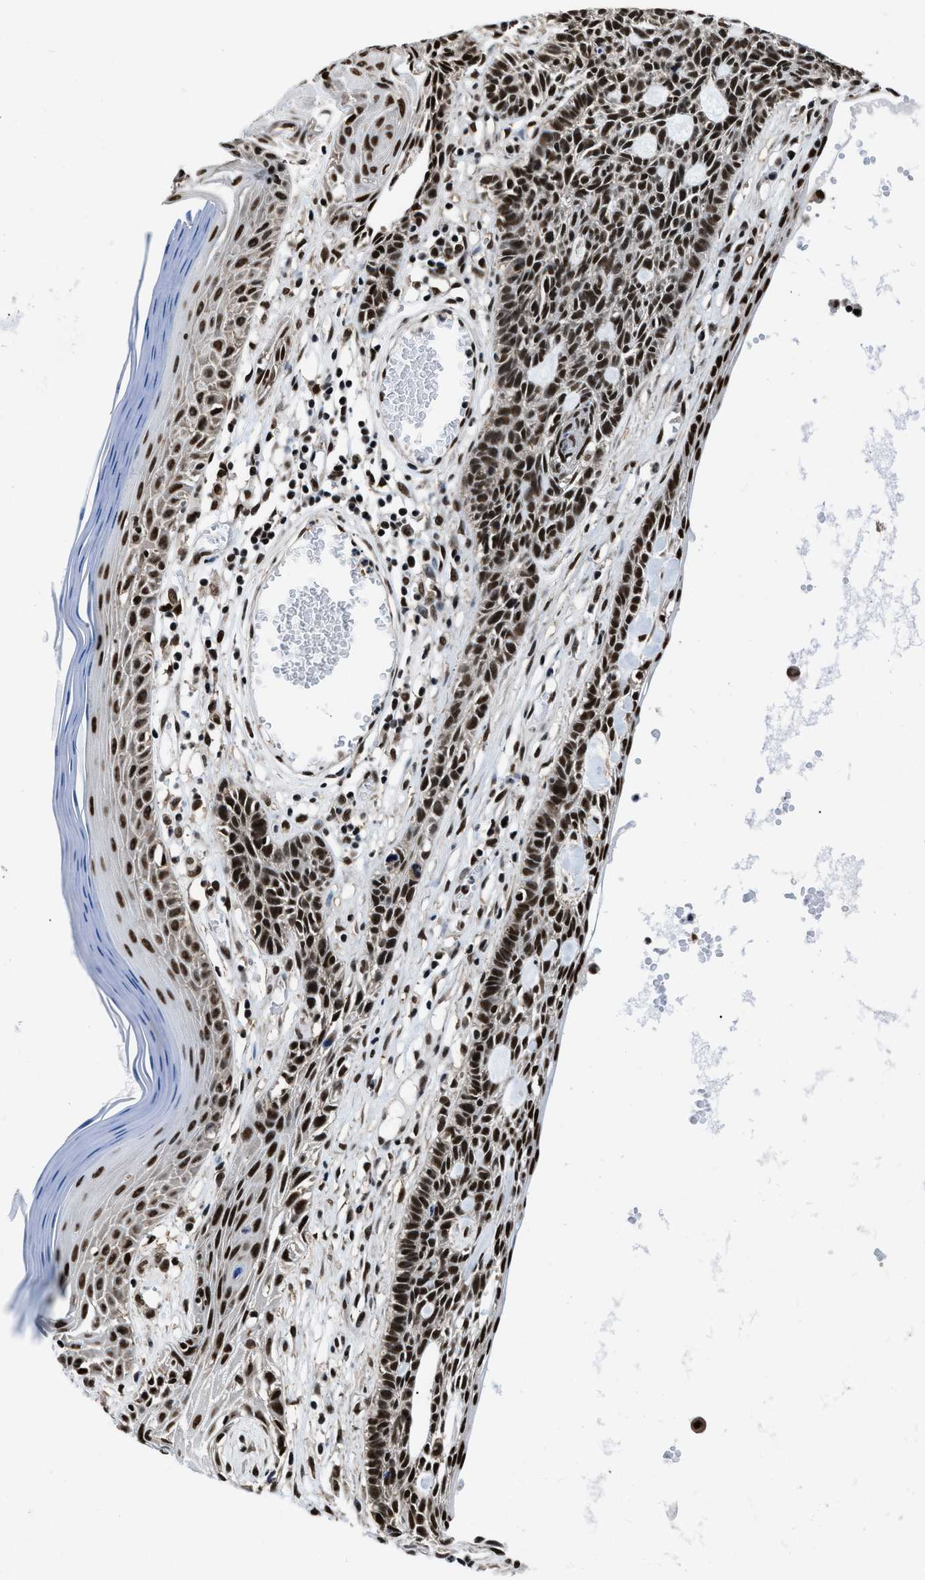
{"staining": {"intensity": "strong", "quantity": ">75%", "location": "nuclear"}, "tissue": "skin cancer", "cell_type": "Tumor cells", "image_type": "cancer", "snomed": [{"axis": "morphology", "description": "Basal cell carcinoma"}, {"axis": "topography", "description": "Skin"}], "caption": "Immunohistochemistry staining of basal cell carcinoma (skin), which exhibits high levels of strong nuclear expression in approximately >75% of tumor cells indicating strong nuclear protein expression. The staining was performed using DAB (brown) for protein detection and nuclei were counterstained in hematoxylin (blue).", "gene": "HNRNPH2", "patient": {"sex": "male", "age": 67}}